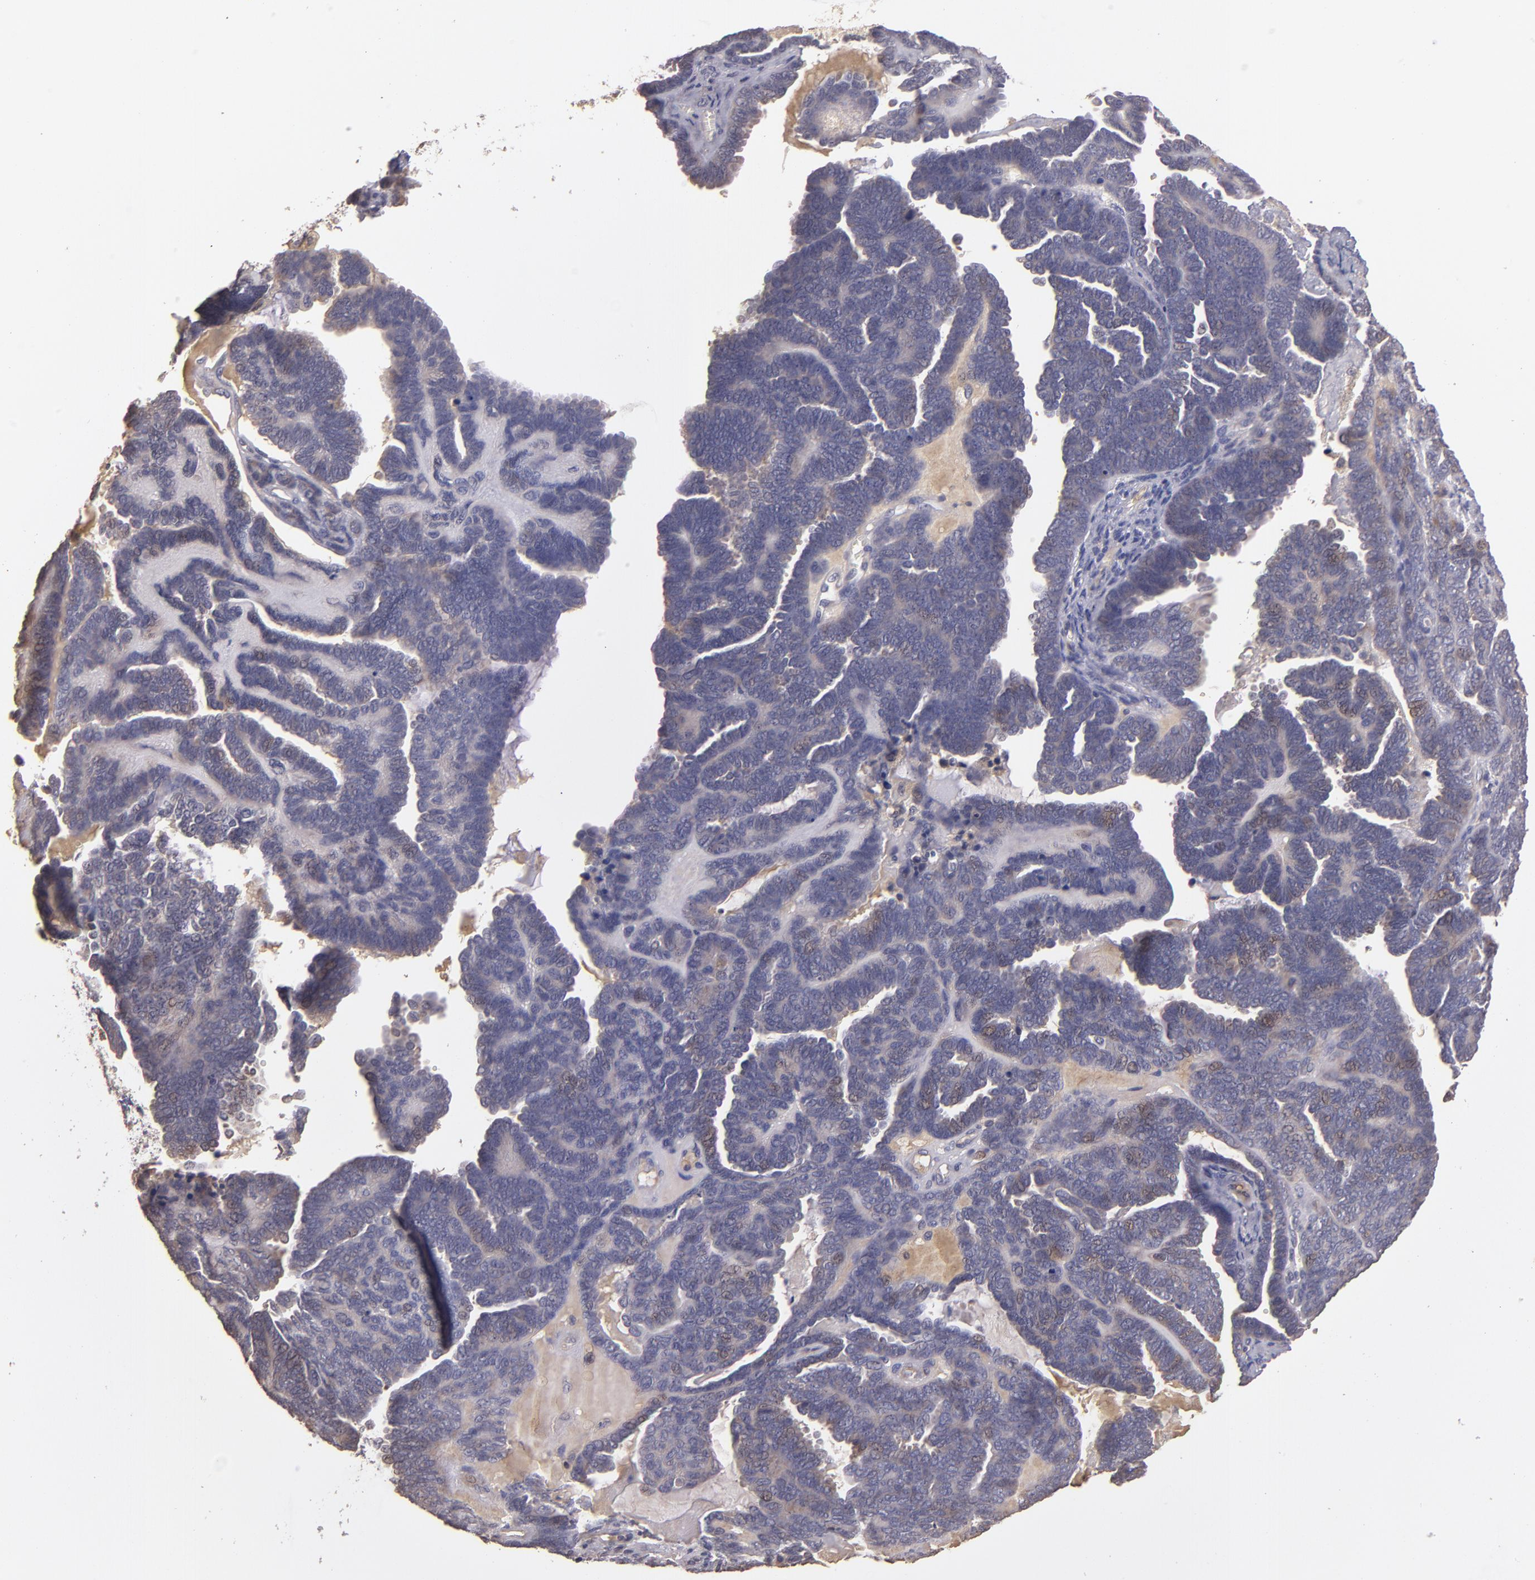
{"staining": {"intensity": "weak", "quantity": "25%-75%", "location": "cytoplasmic/membranous"}, "tissue": "endometrial cancer", "cell_type": "Tumor cells", "image_type": "cancer", "snomed": [{"axis": "morphology", "description": "Neoplasm, malignant, NOS"}, {"axis": "topography", "description": "Endometrium"}], "caption": "Human endometrial cancer stained for a protein (brown) reveals weak cytoplasmic/membranous positive staining in approximately 25%-75% of tumor cells.", "gene": "GNAZ", "patient": {"sex": "female", "age": 74}}